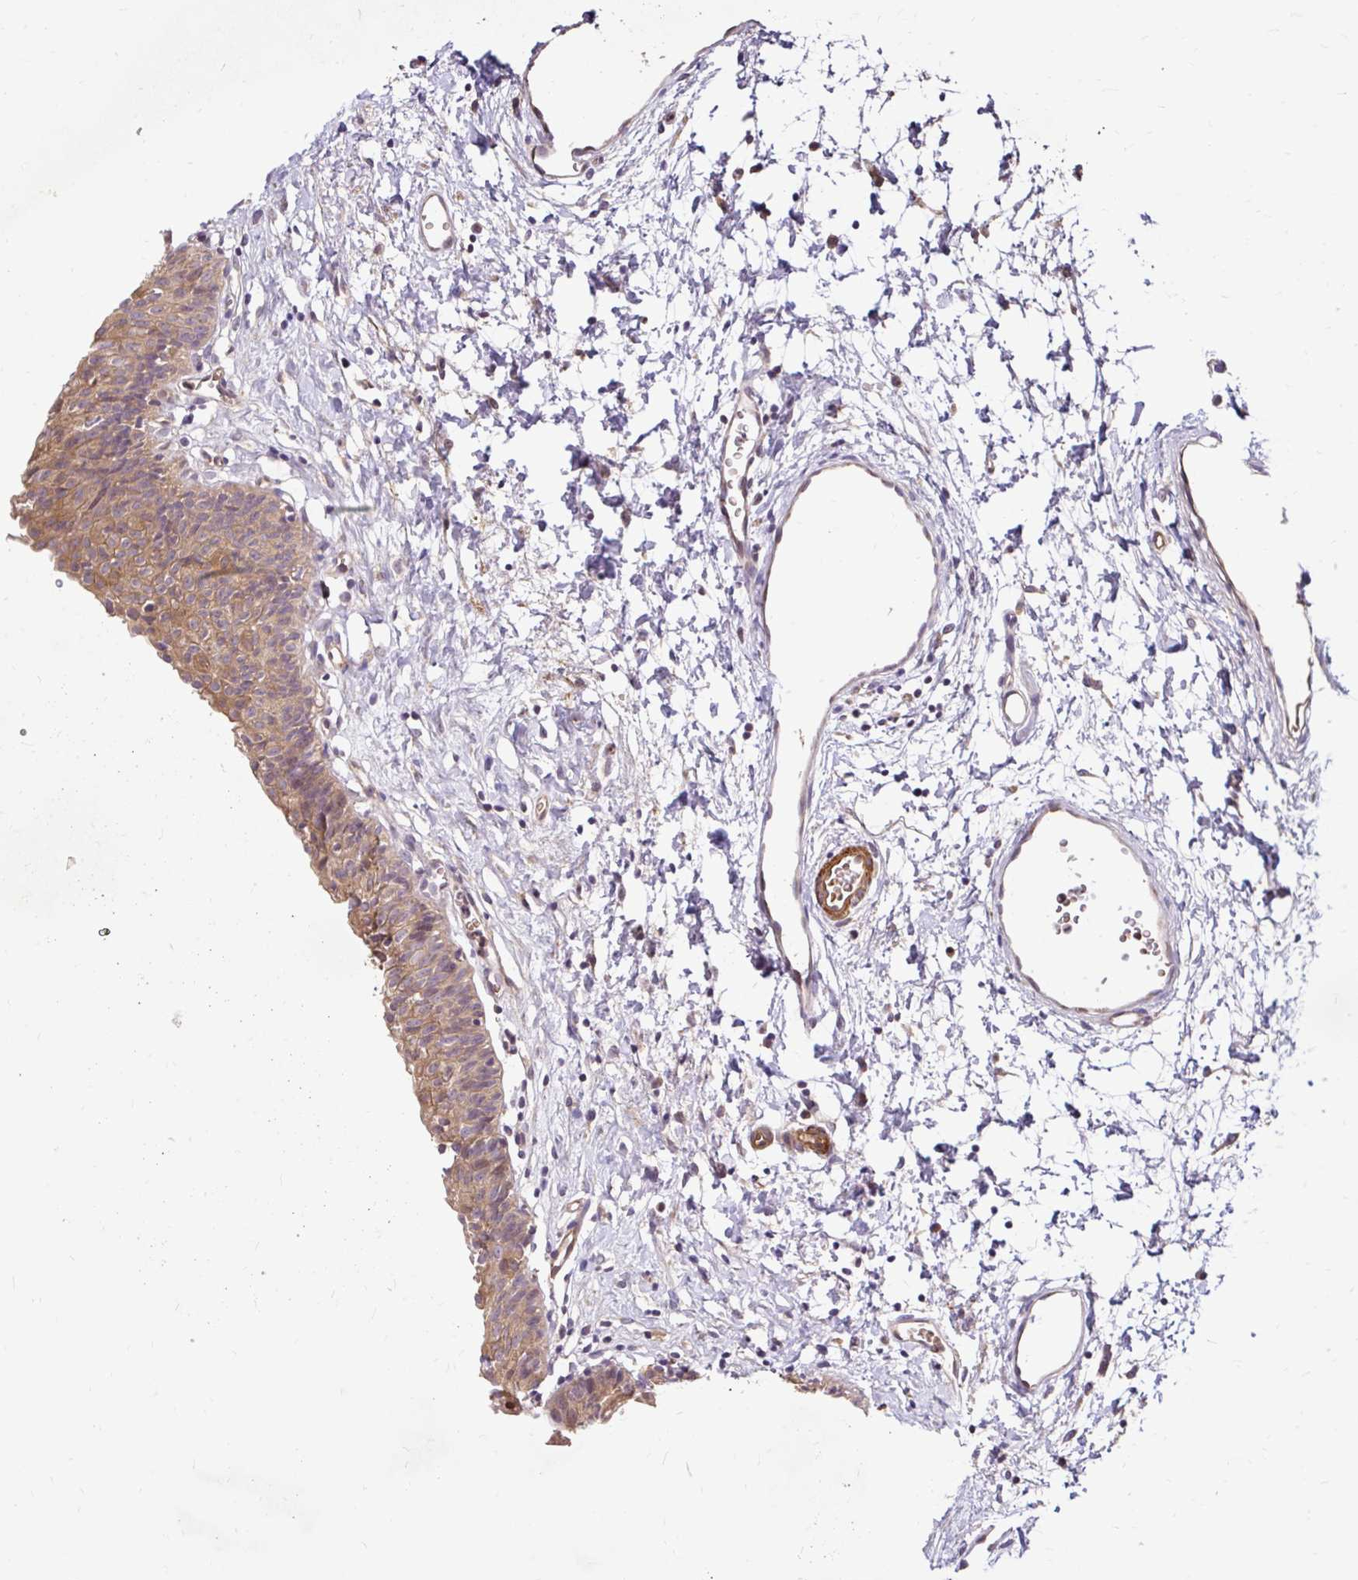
{"staining": {"intensity": "moderate", "quantity": ">75%", "location": "cytoplasmic/membranous"}, "tissue": "urinary bladder", "cell_type": "Urothelial cells", "image_type": "normal", "snomed": [{"axis": "morphology", "description": "Normal tissue, NOS"}, {"axis": "topography", "description": "Urinary bladder"}], "caption": "This is a micrograph of immunohistochemistry staining of unremarkable urinary bladder, which shows moderate expression in the cytoplasmic/membranous of urothelial cells.", "gene": "ARHGEF37", "patient": {"sex": "male", "age": 51}}